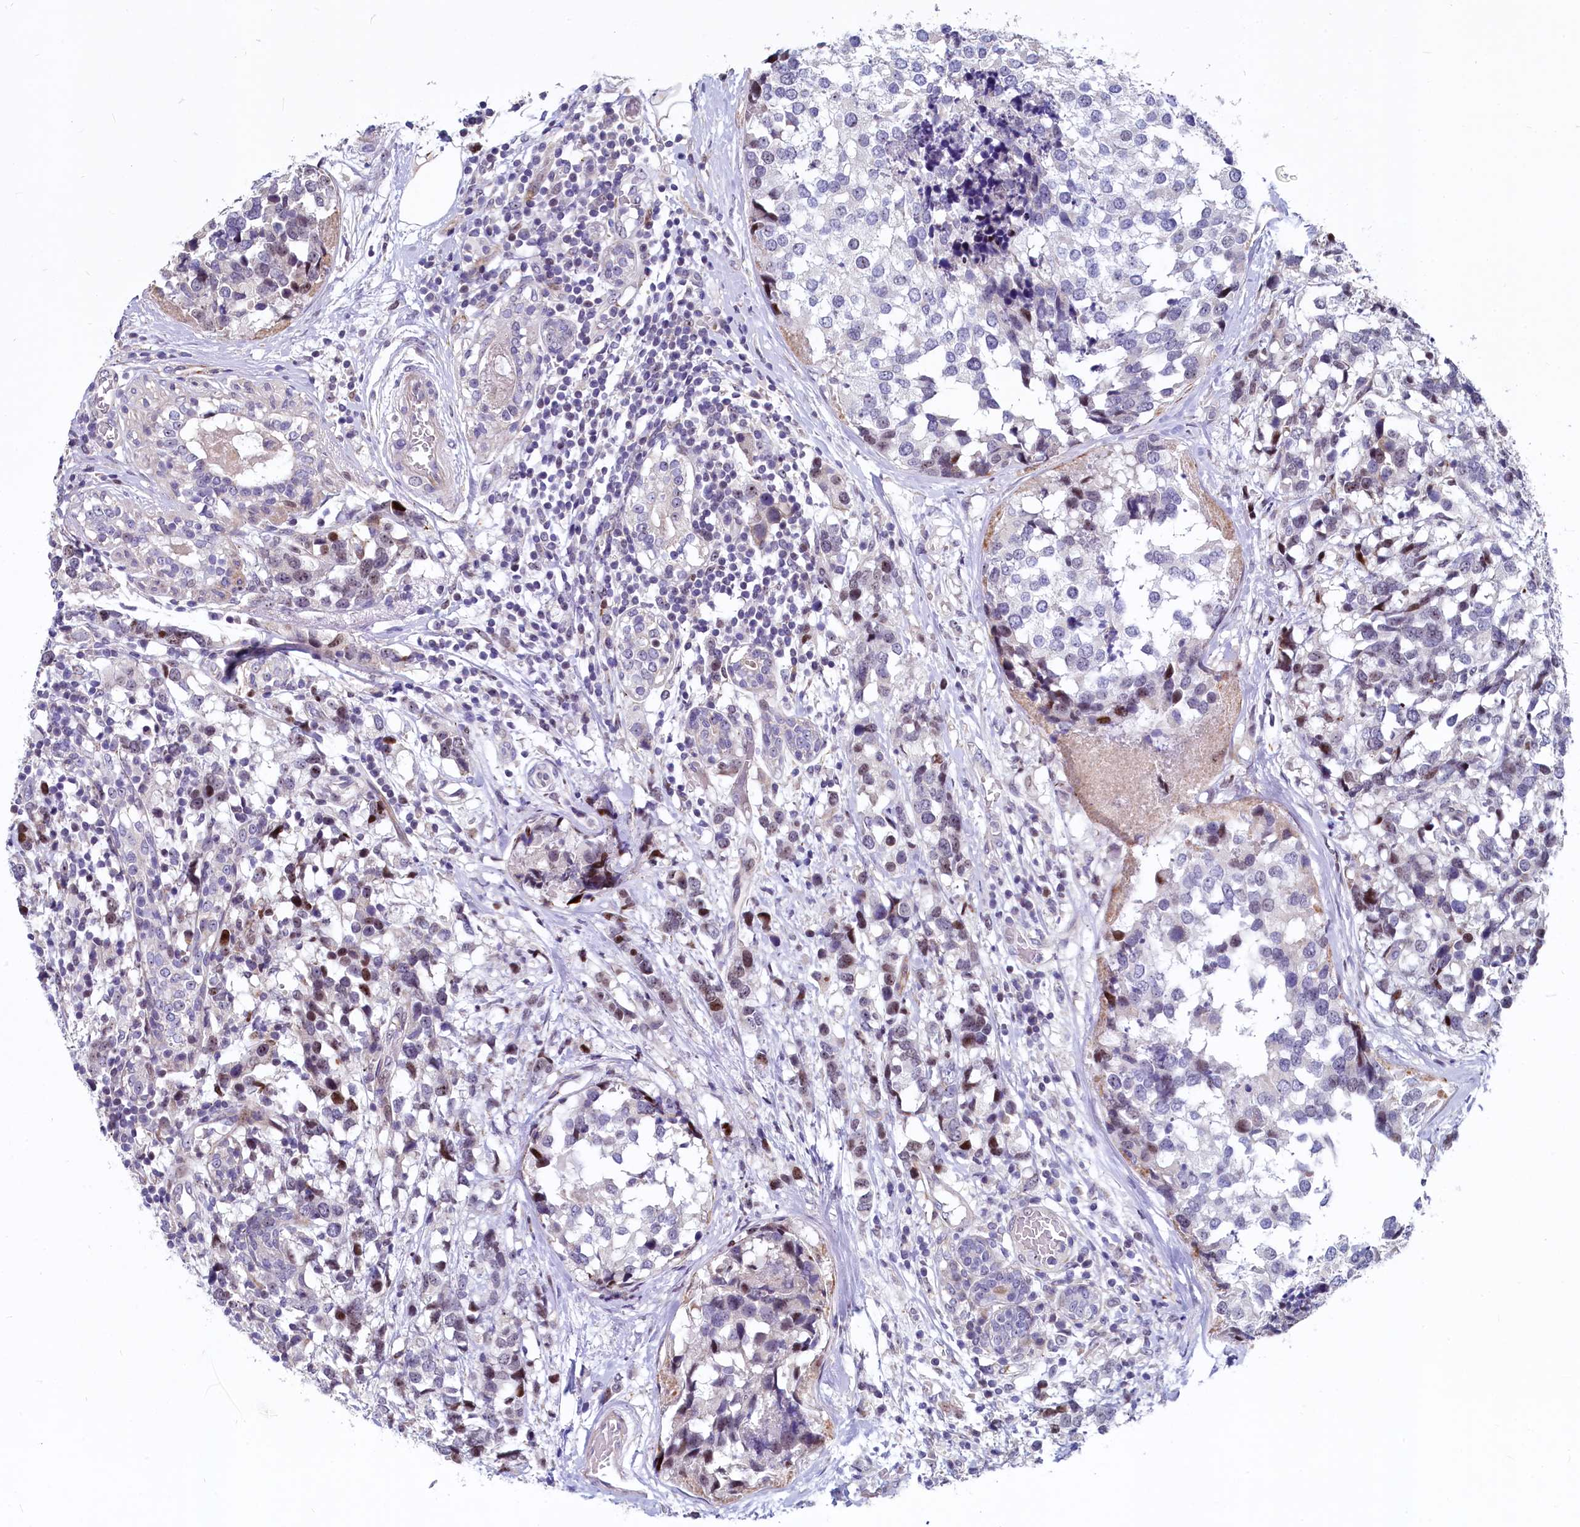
{"staining": {"intensity": "moderate", "quantity": "<25%", "location": "nuclear"}, "tissue": "breast cancer", "cell_type": "Tumor cells", "image_type": "cancer", "snomed": [{"axis": "morphology", "description": "Lobular carcinoma"}, {"axis": "topography", "description": "Breast"}], "caption": "Breast lobular carcinoma was stained to show a protein in brown. There is low levels of moderate nuclear expression in about <25% of tumor cells.", "gene": "ASXL3", "patient": {"sex": "female", "age": 59}}